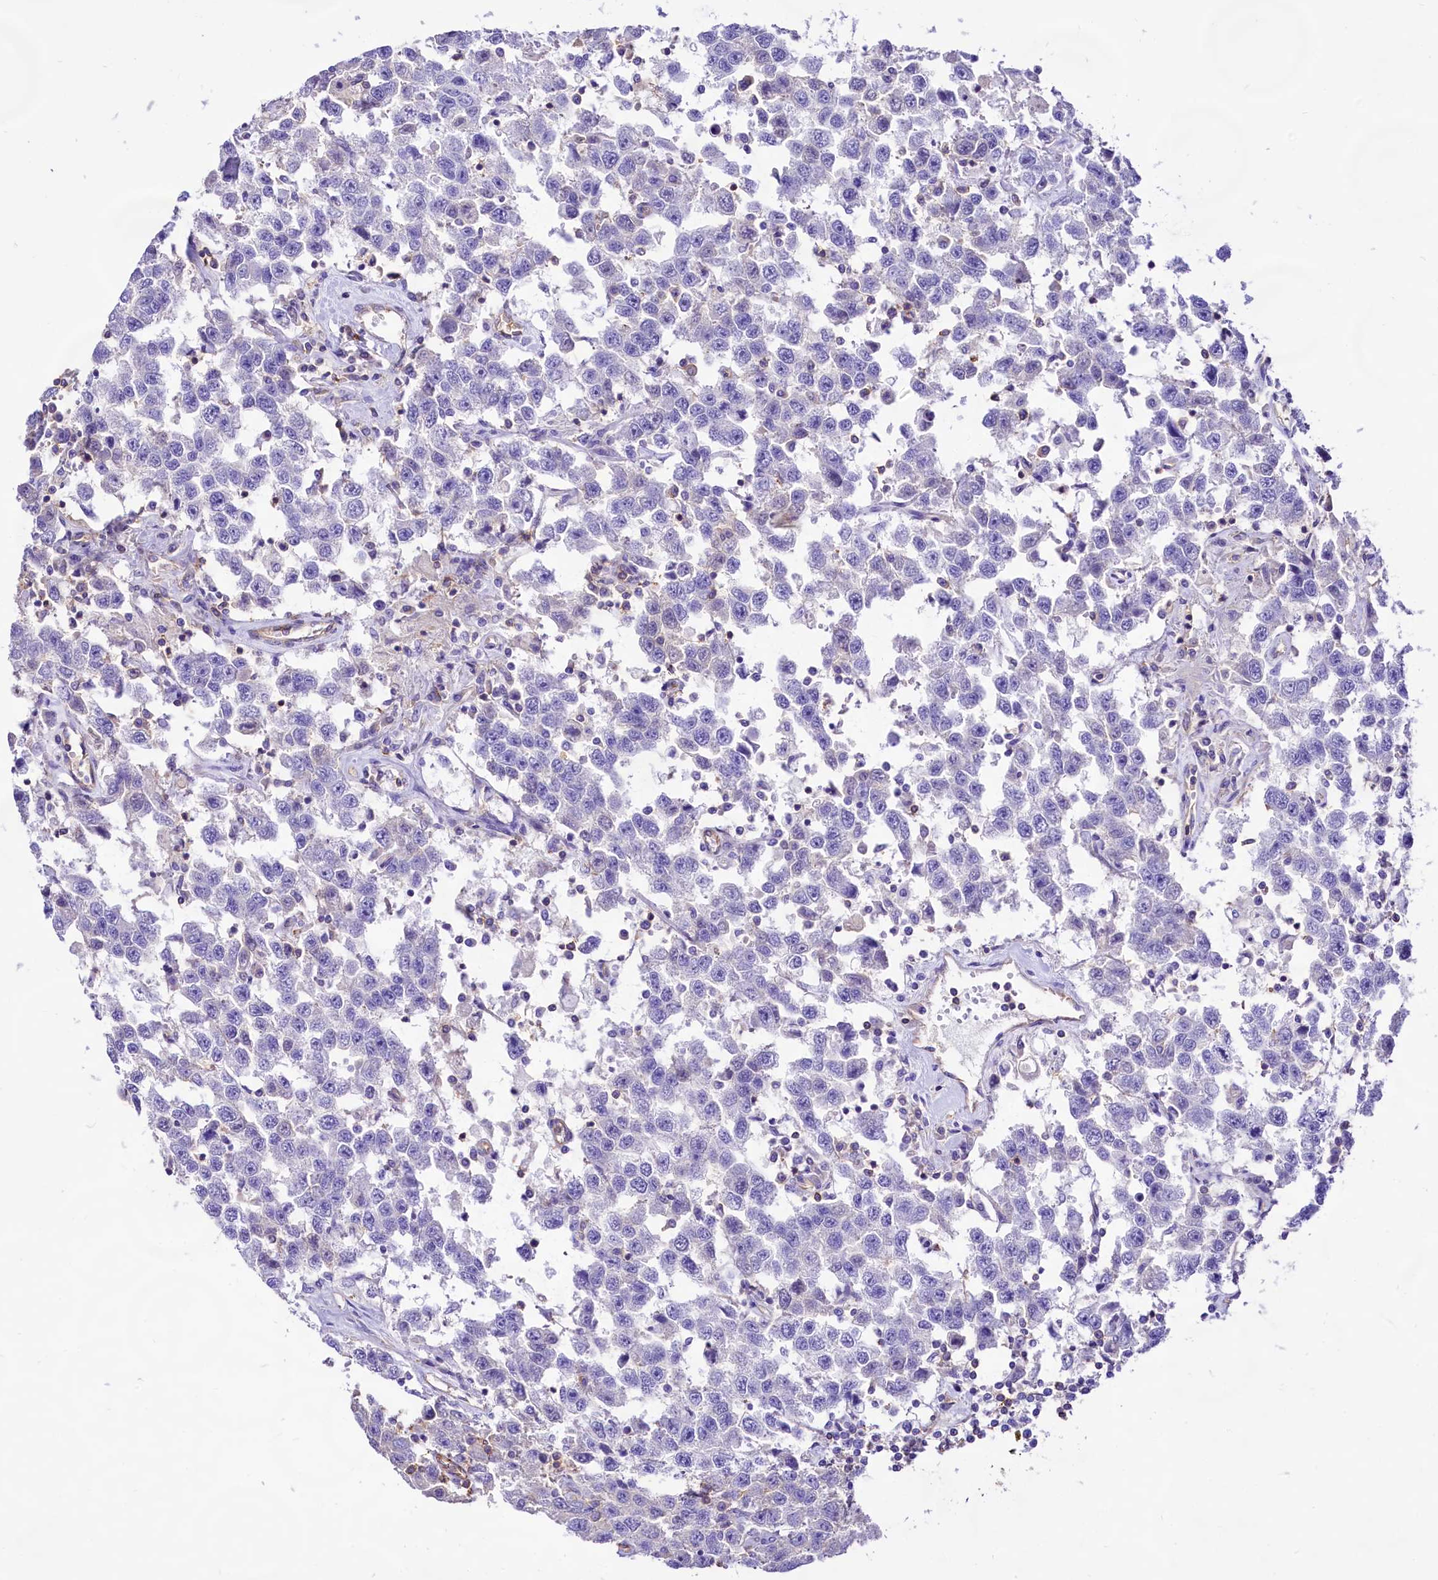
{"staining": {"intensity": "negative", "quantity": "none", "location": "none"}, "tissue": "testis cancer", "cell_type": "Tumor cells", "image_type": "cancer", "snomed": [{"axis": "morphology", "description": "Seminoma, NOS"}, {"axis": "topography", "description": "Testis"}], "caption": "Testis cancer (seminoma) stained for a protein using immunohistochemistry (IHC) reveals no positivity tumor cells.", "gene": "CD99", "patient": {"sex": "male", "age": 41}}